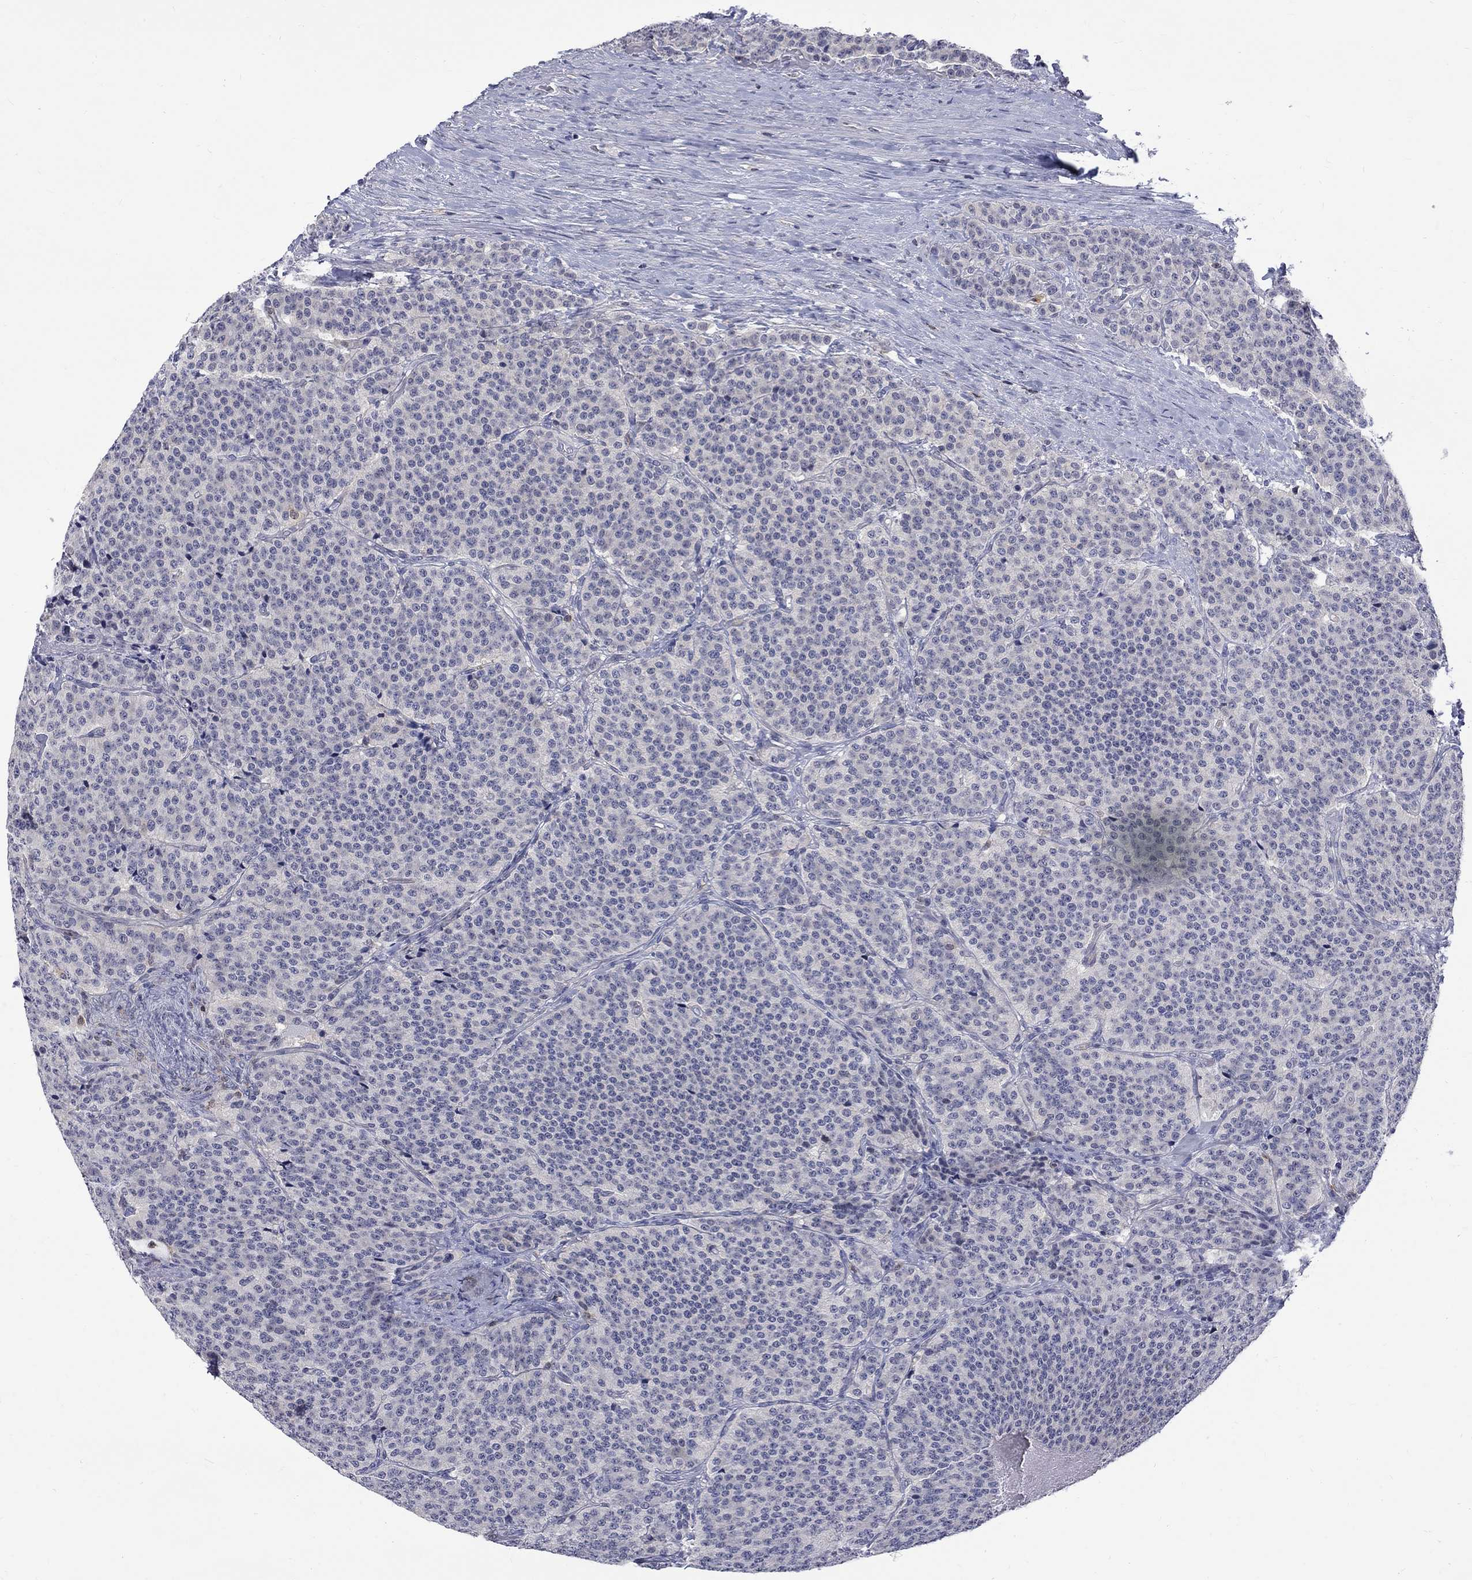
{"staining": {"intensity": "negative", "quantity": "none", "location": "none"}, "tissue": "carcinoid", "cell_type": "Tumor cells", "image_type": "cancer", "snomed": [{"axis": "morphology", "description": "Carcinoid, malignant, NOS"}, {"axis": "topography", "description": "Small intestine"}], "caption": "DAB immunohistochemical staining of carcinoid reveals no significant expression in tumor cells.", "gene": "HKDC1", "patient": {"sex": "female", "age": 58}}